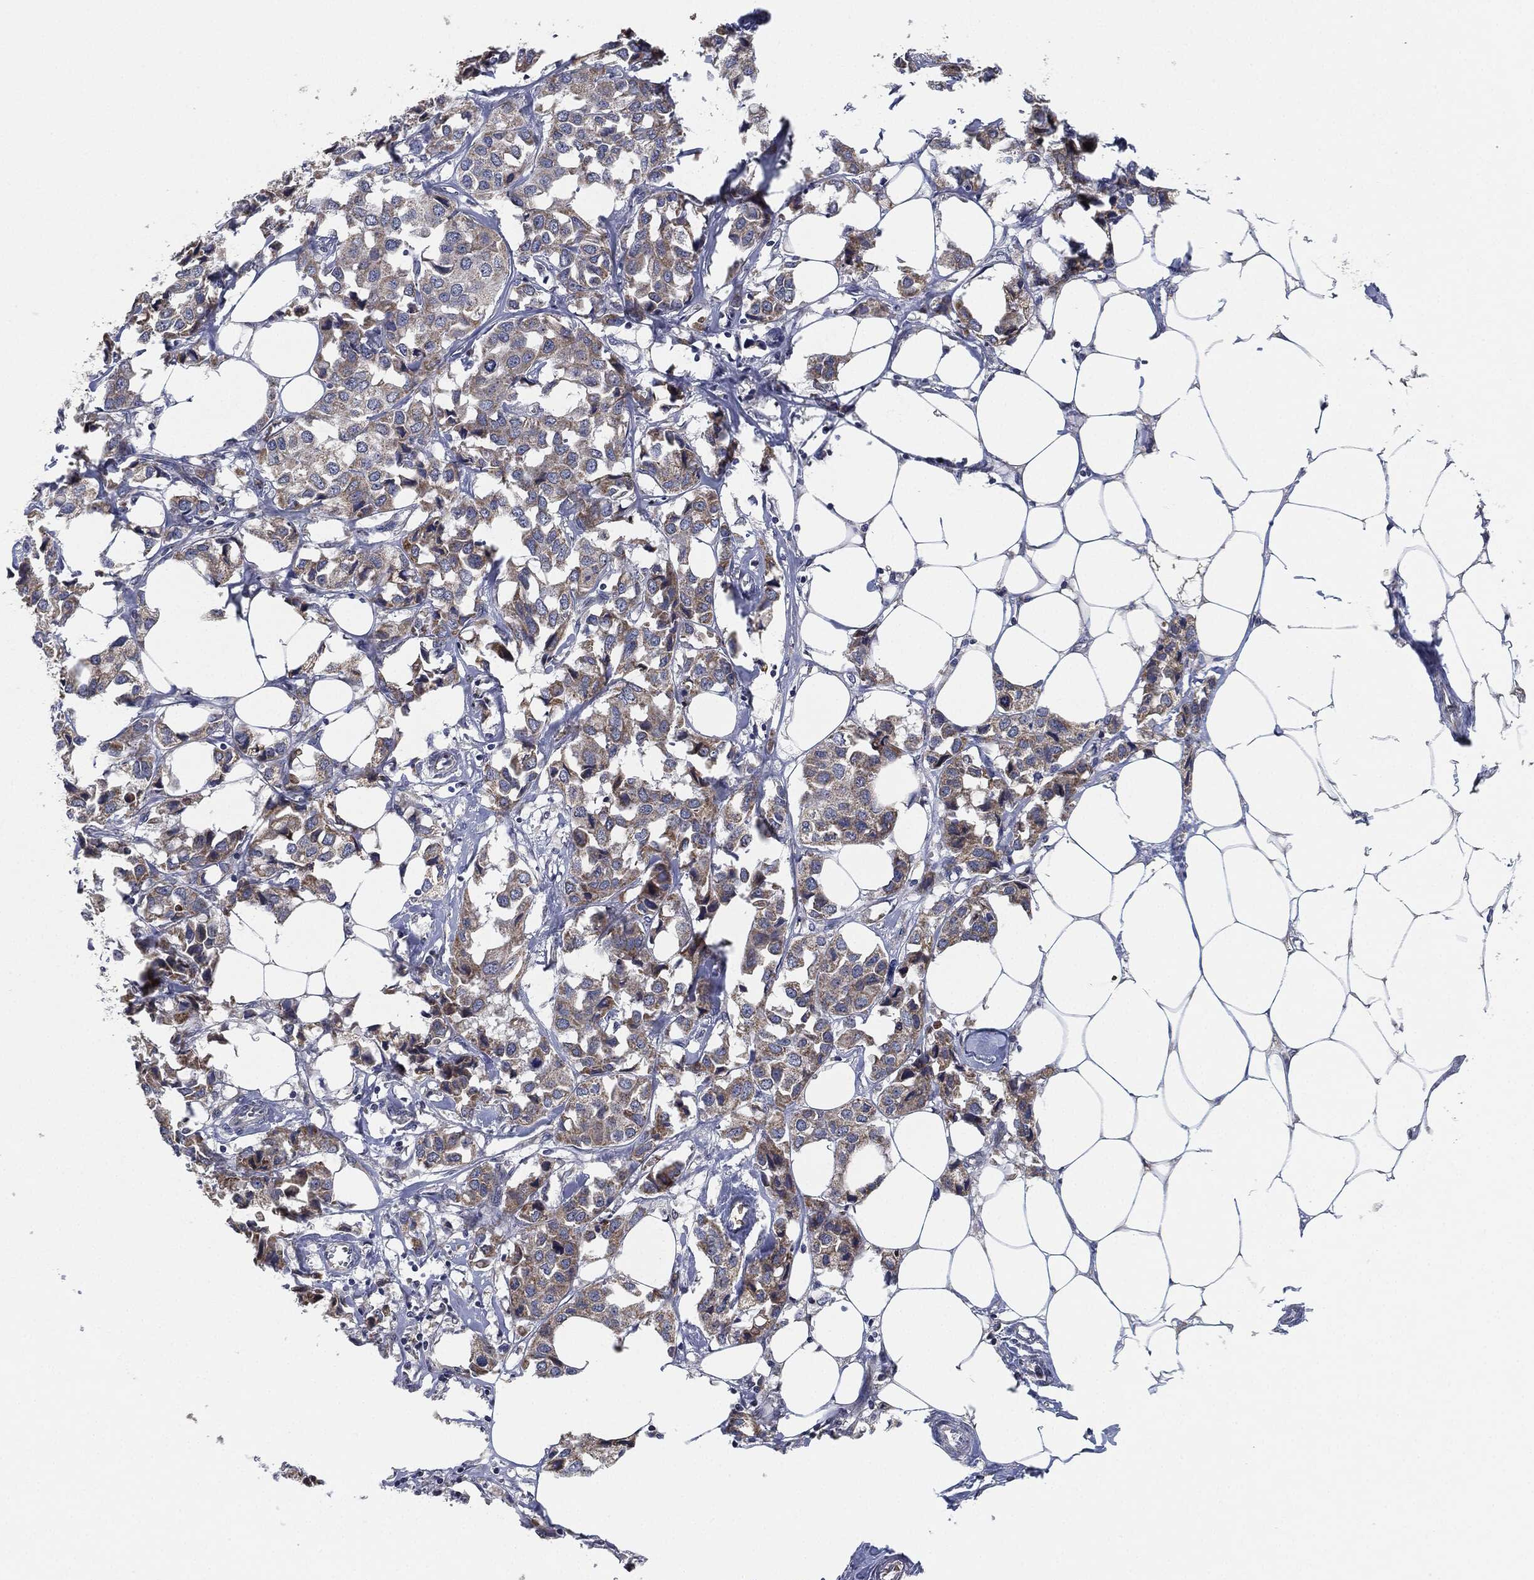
{"staining": {"intensity": "moderate", "quantity": "25%-75%", "location": "cytoplasmic/membranous"}, "tissue": "breast cancer", "cell_type": "Tumor cells", "image_type": "cancer", "snomed": [{"axis": "morphology", "description": "Duct carcinoma"}, {"axis": "topography", "description": "Breast"}], "caption": "Protein staining displays moderate cytoplasmic/membranous expression in approximately 25%-75% of tumor cells in breast intraductal carcinoma.", "gene": "SIGLEC9", "patient": {"sex": "female", "age": 80}}